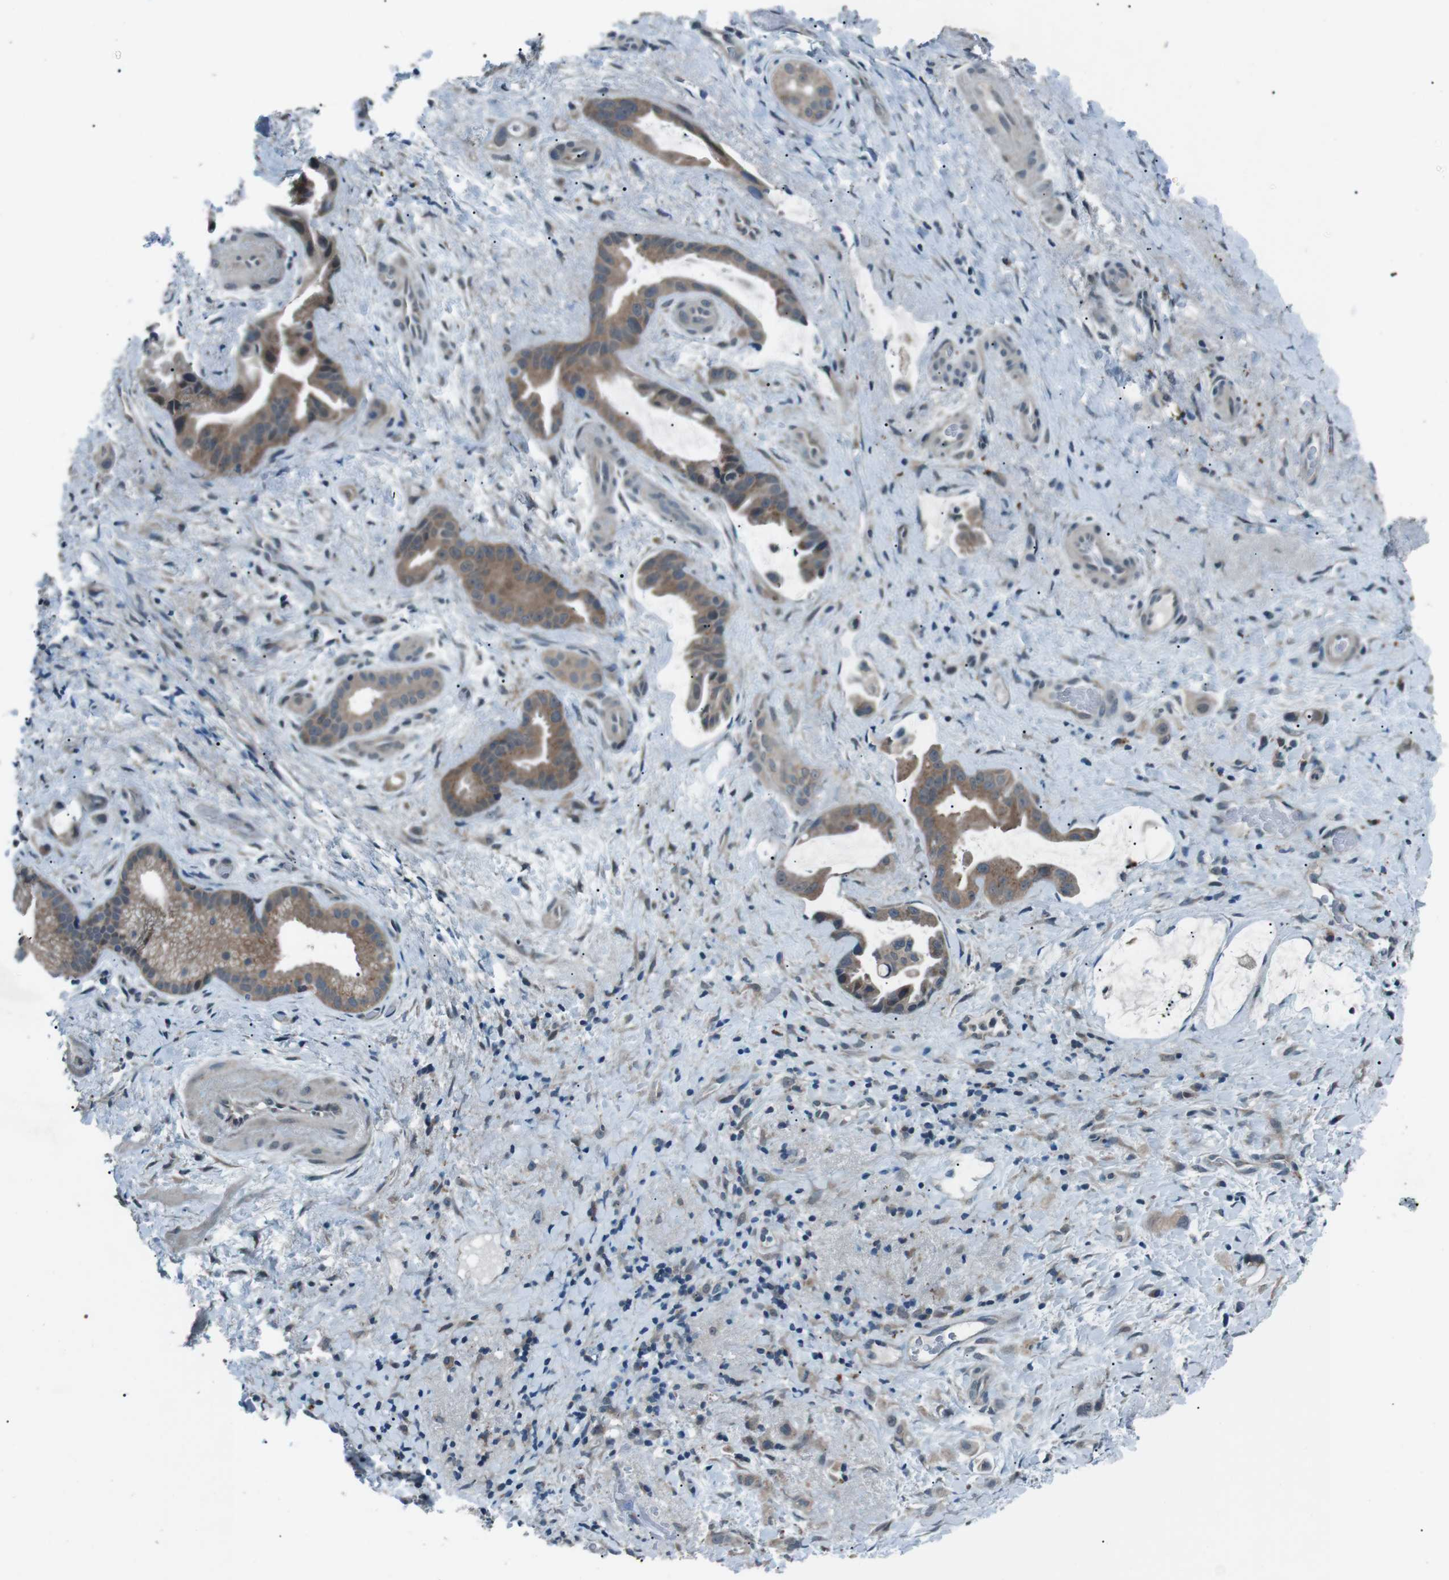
{"staining": {"intensity": "moderate", "quantity": "25%-75%", "location": "cytoplasmic/membranous"}, "tissue": "liver cancer", "cell_type": "Tumor cells", "image_type": "cancer", "snomed": [{"axis": "morphology", "description": "Cholangiocarcinoma"}, {"axis": "topography", "description": "Liver"}], "caption": "Liver cholangiocarcinoma tissue shows moderate cytoplasmic/membranous staining in approximately 25%-75% of tumor cells, visualized by immunohistochemistry.", "gene": "LRIG2", "patient": {"sex": "female", "age": 65}}